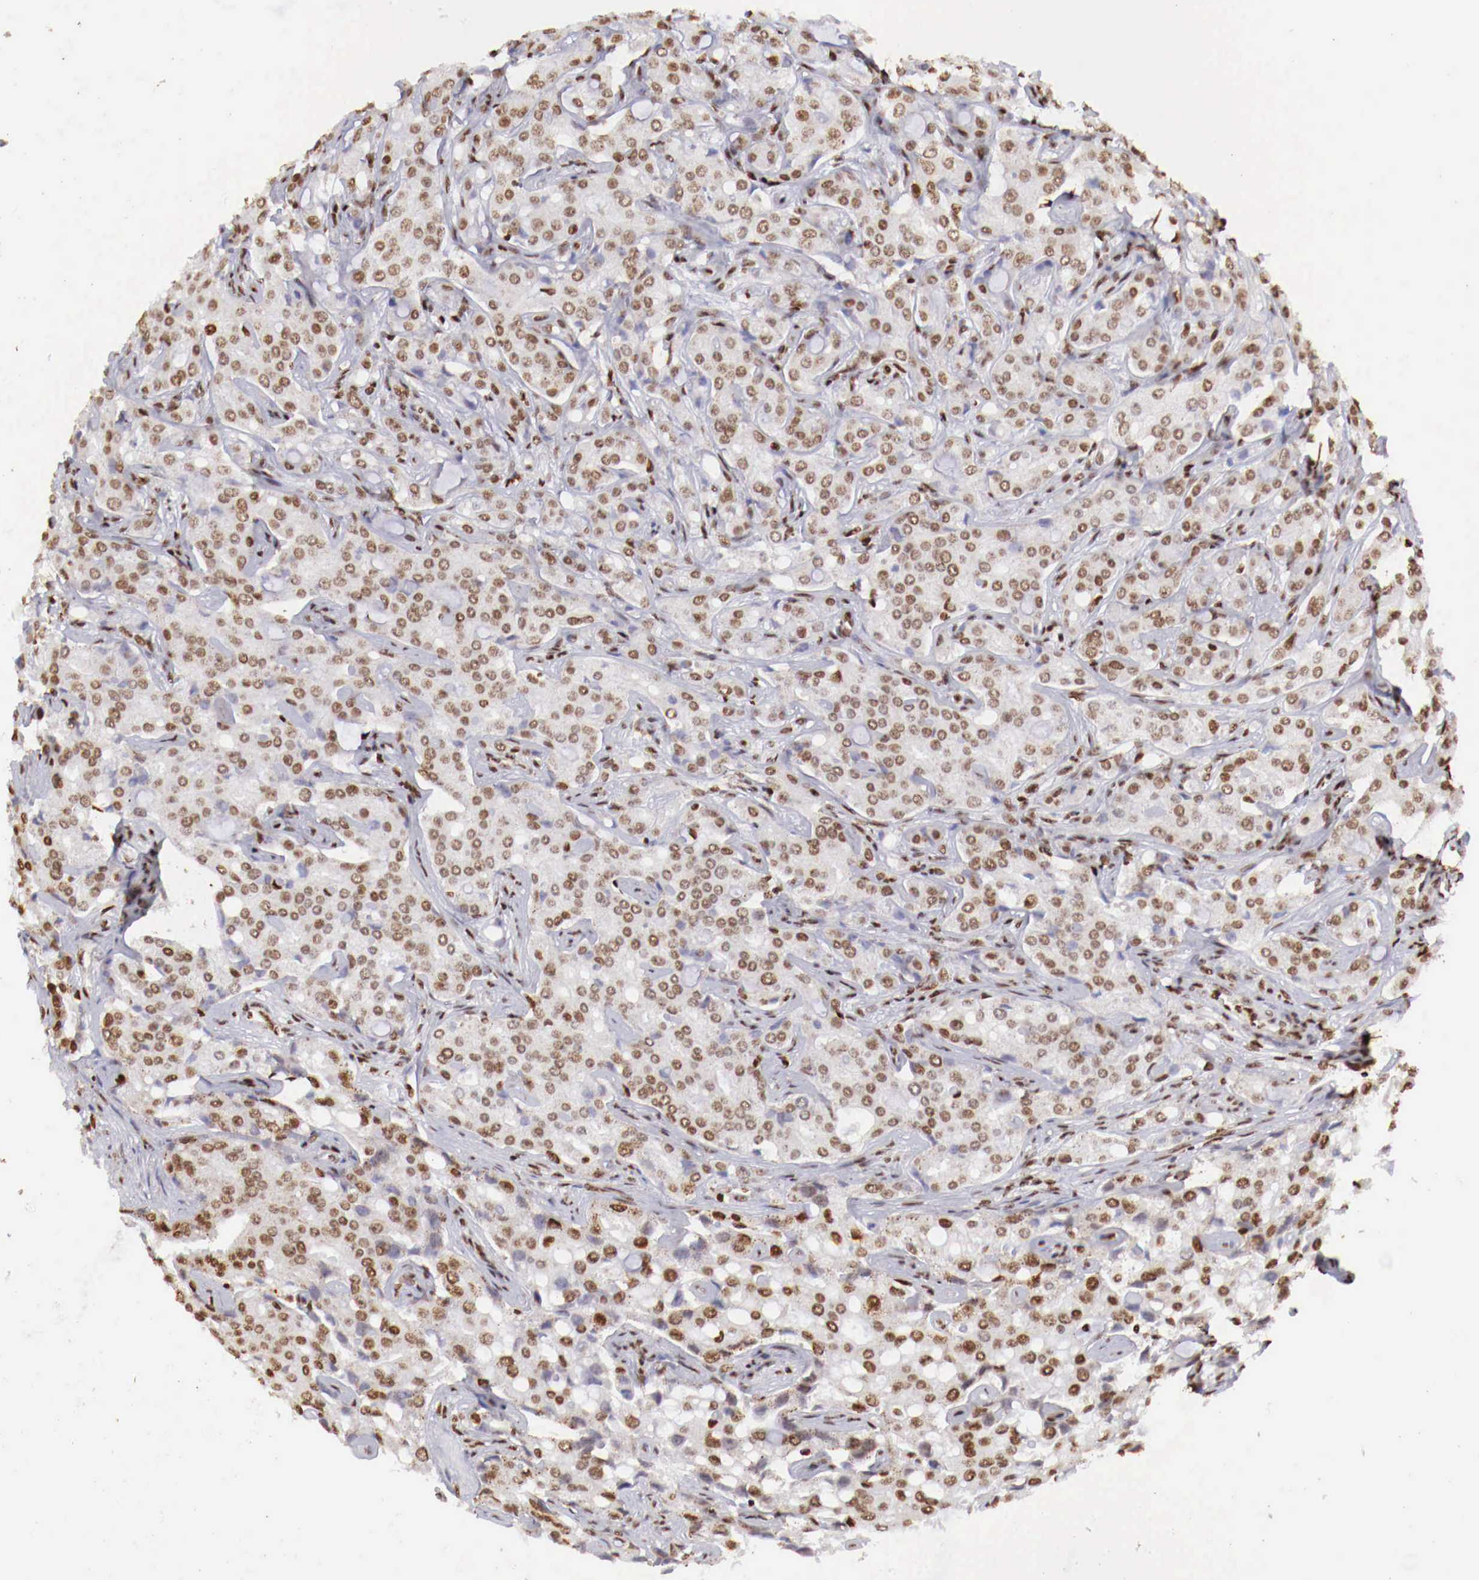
{"staining": {"intensity": "moderate", "quantity": ">75%", "location": "nuclear"}, "tissue": "prostate cancer", "cell_type": "Tumor cells", "image_type": "cancer", "snomed": [{"axis": "morphology", "description": "Adenocarcinoma, Medium grade"}, {"axis": "topography", "description": "Prostate"}], "caption": "Protein expression by immunohistochemistry (IHC) shows moderate nuclear expression in about >75% of tumor cells in medium-grade adenocarcinoma (prostate).", "gene": "MAX", "patient": {"sex": "male", "age": 72}}